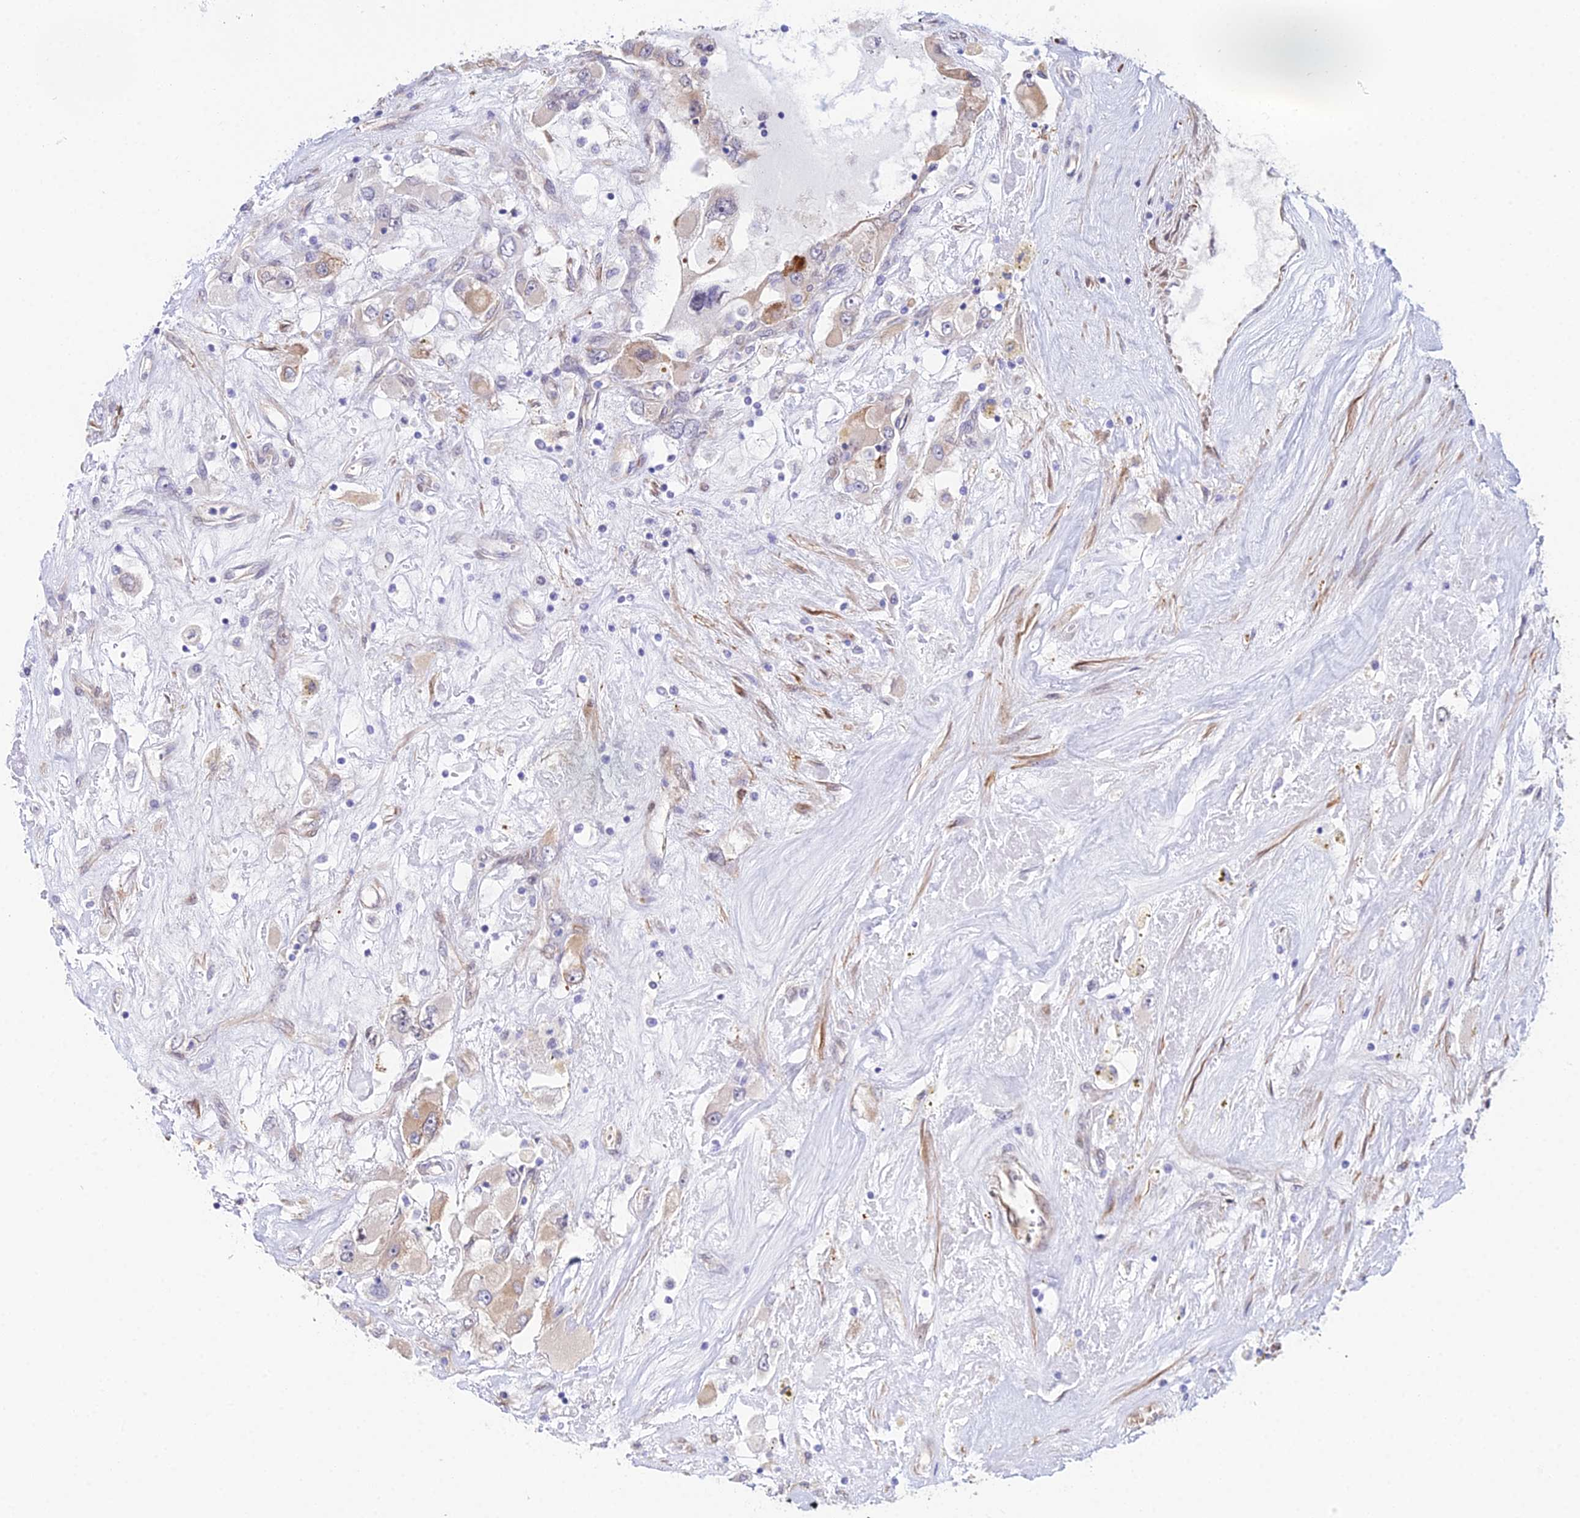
{"staining": {"intensity": "weak", "quantity": "<25%", "location": "cytoplasmic/membranous"}, "tissue": "renal cancer", "cell_type": "Tumor cells", "image_type": "cancer", "snomed": [{"axis": "morphology", "description": "Adenocarcinoma, NOS"}, {"axis": "topography", "description": "Kidney"}], "caption": "Photomicrograph shows no protein expression in tumor cells of renal cancer (adenocarcinoma) tissue. The staining is performed using DAB (3,3'-diaminobenzidine) brown chromogen with nuclei counter-stained in using hematoxylin.", "gene": "MXRA7", "patient": {"sex": "female", "age": 52}}